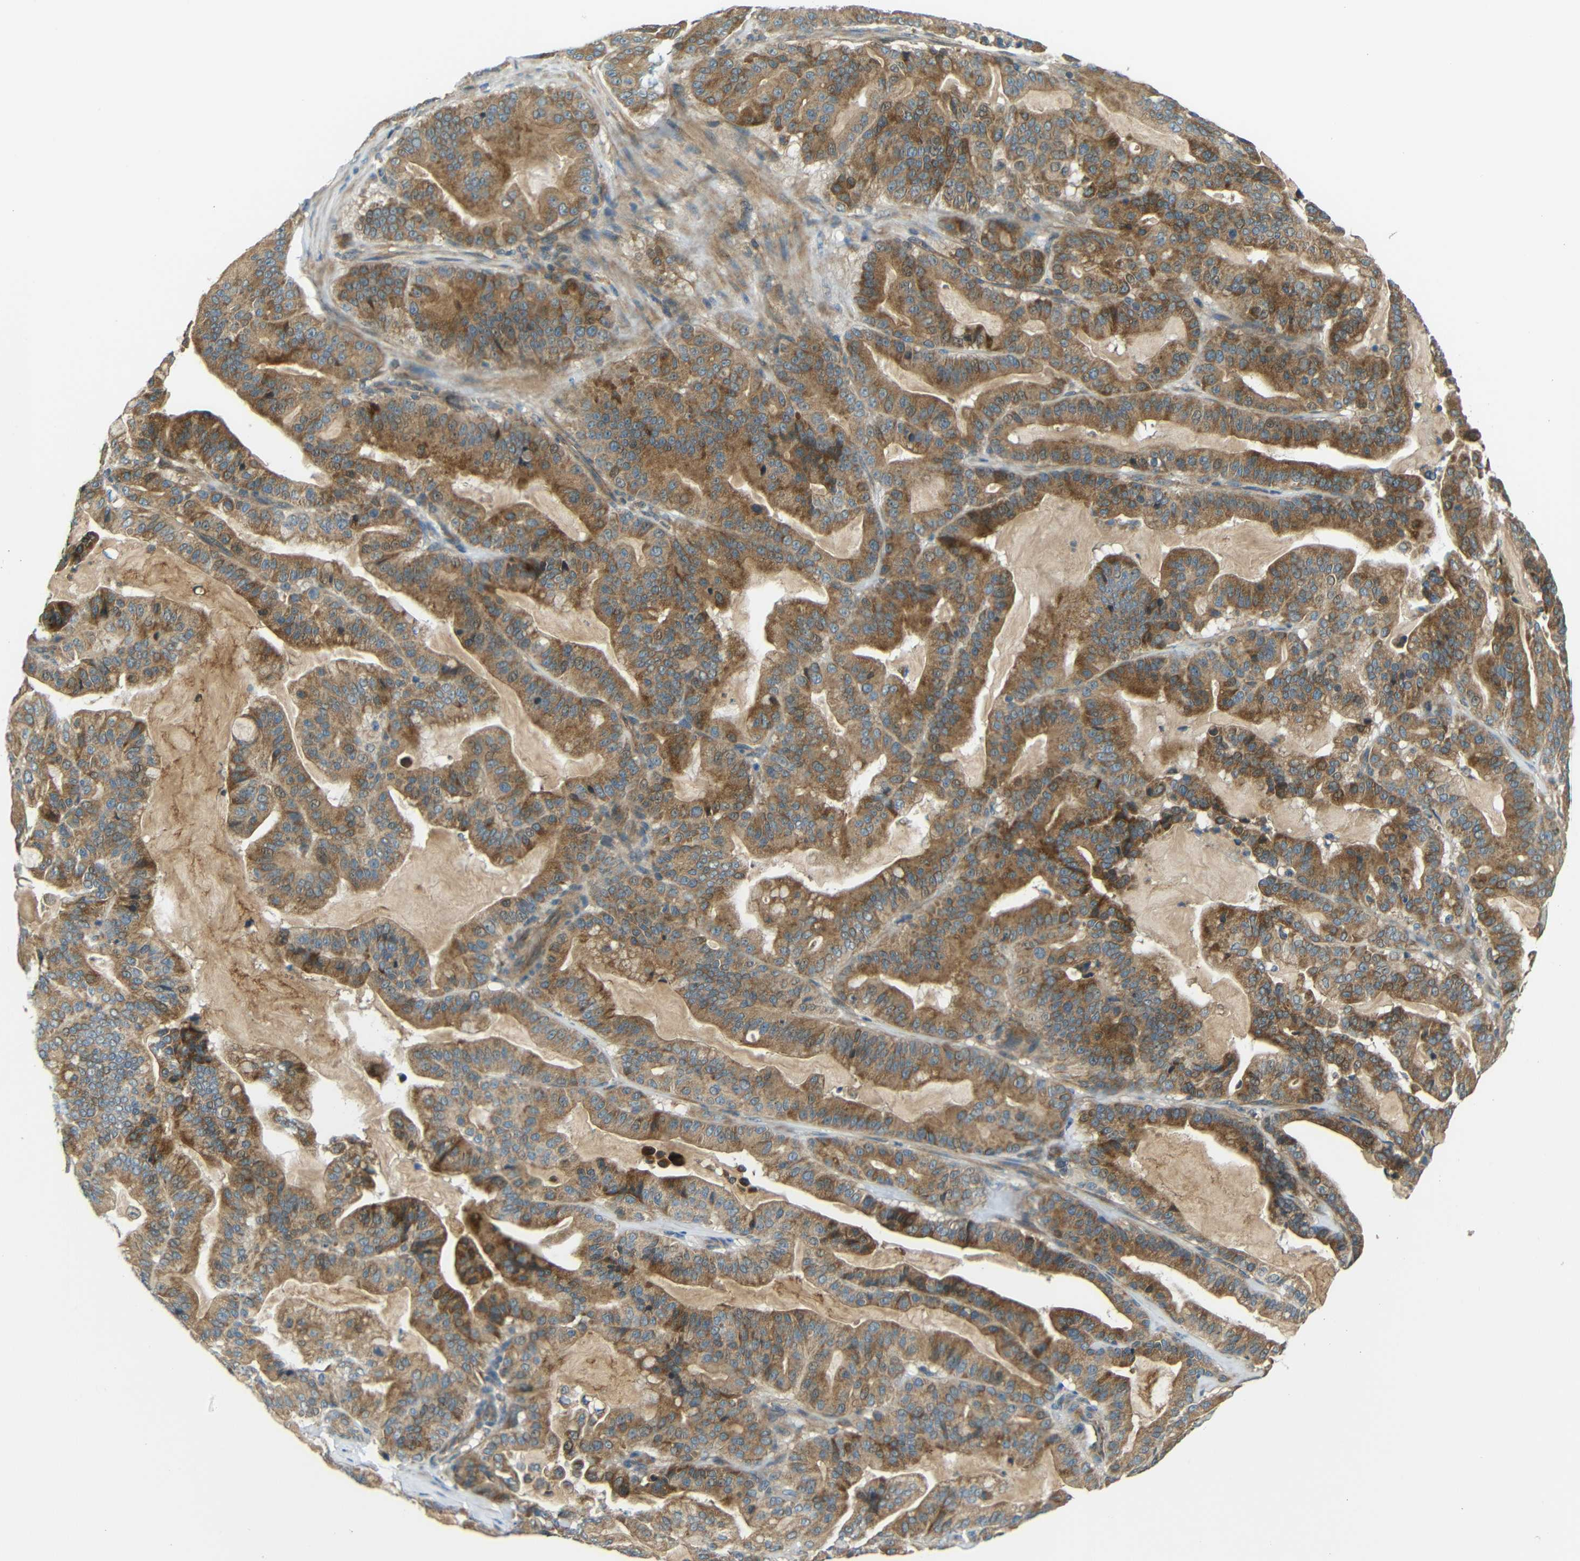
{"staining": {"intensity": "moderate", "quantity": ">75%", "location": "cytoplasmic/membranous"}, "tissue": "pancreatic cancer", "cell_type": "Tumor cells", "image_type": "cancer", "snomed": [{"axis": "morphology", "description": "Adenocarcinoma, NOS"}, {"axis": "topography", "description": "Pancreas"}], "caption": "An image of pancreatic cancer stained for a protein shows moderate cytoplasmic/membranous brown staining in tumor cells.", "gene": "FNDC3A", "patient": {"sex": "male", "age": 63}}